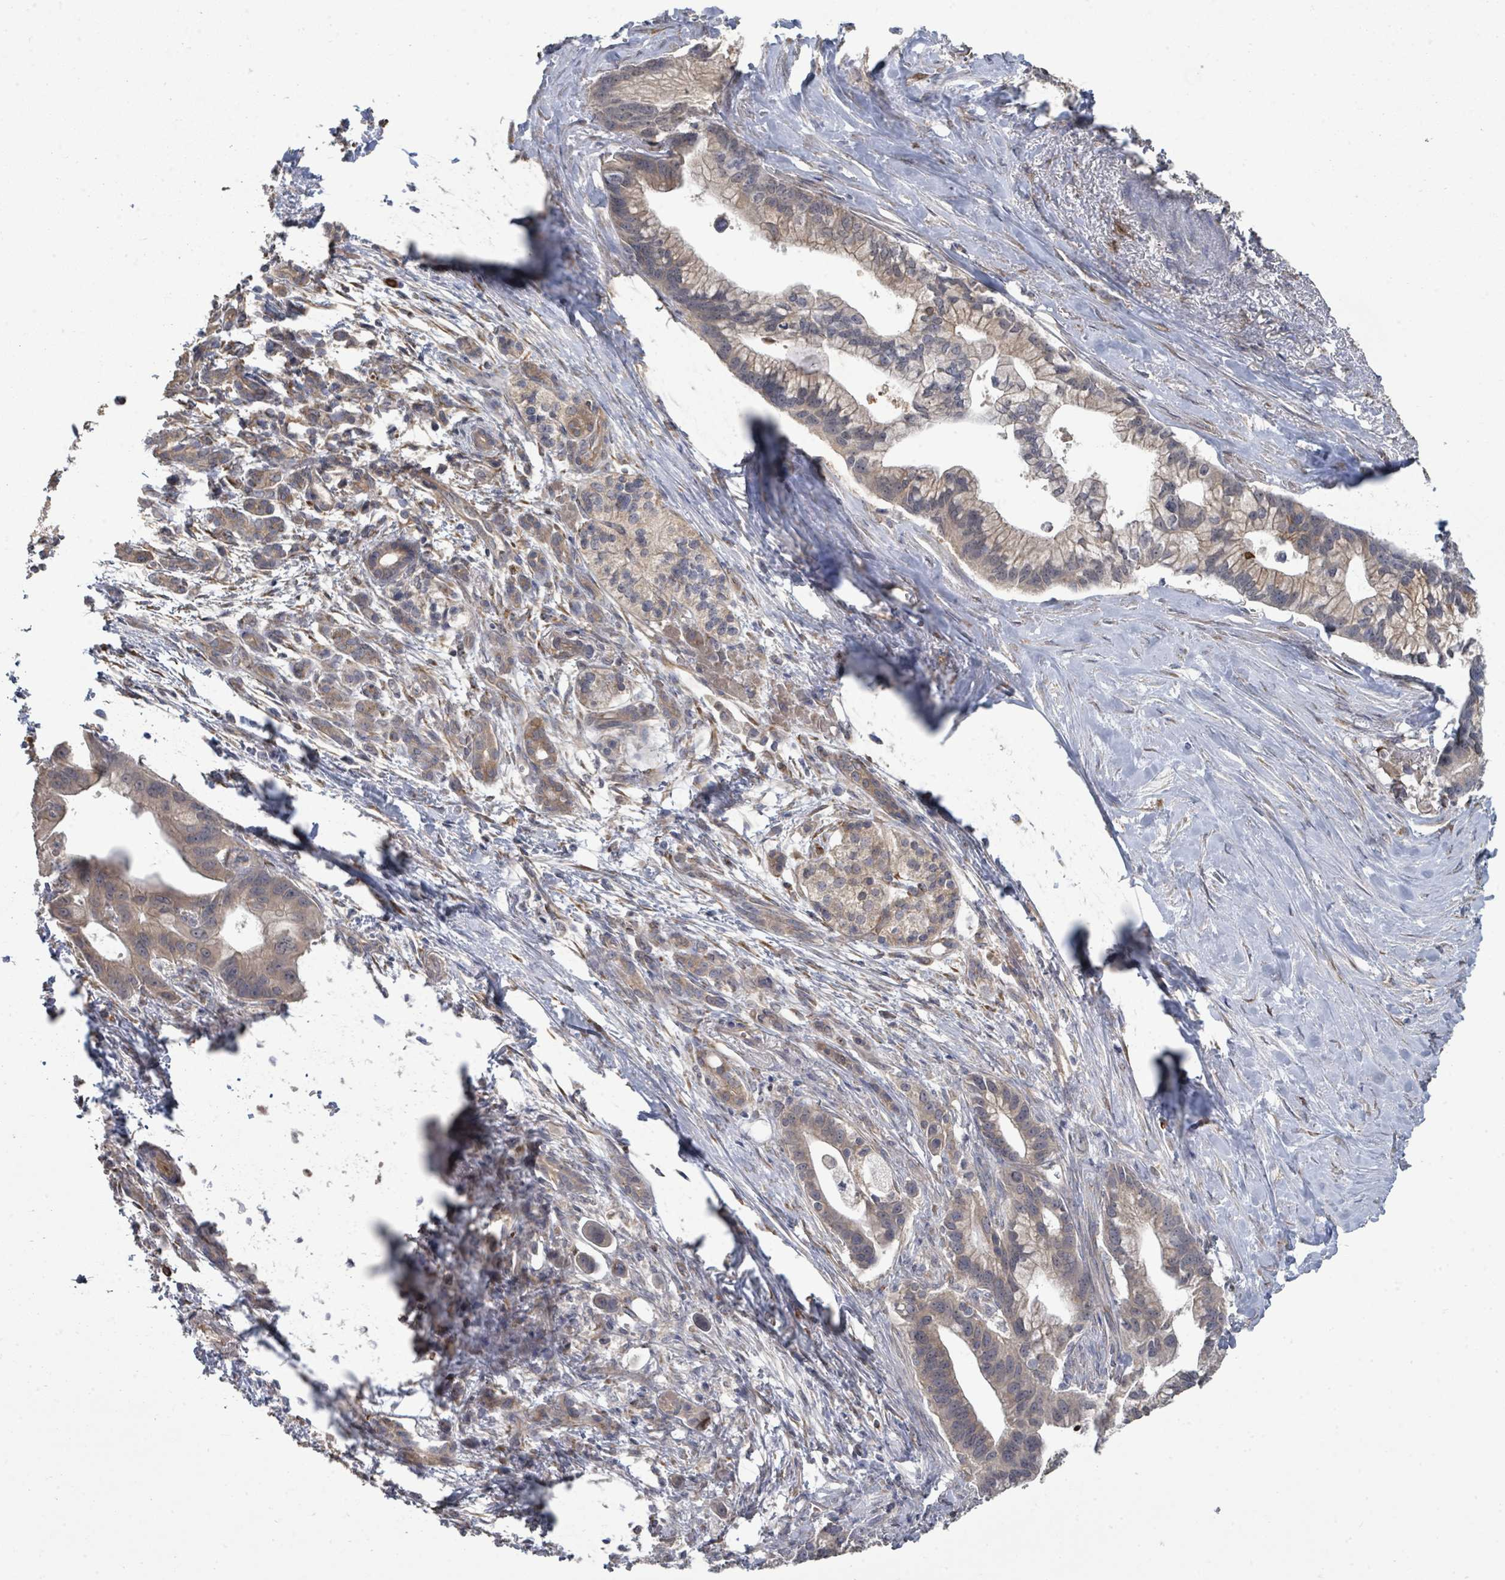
{"staining": {"intensity": "weak", "quantity": "25%-75%", "location": "cytoplasmic/membranous"}, "tissue": "pancreatic cancer", "cell_type": "Tumor cells", "image_type": "cancer", "snomed": [{"axis": "morphology", "description": "Adenocarcinoma, NOS"}, {"axis": "topography", "description": "Pancreas"}], "caption": "Immunohistochemical staining of human pancreatic cancer displays low levels of weak cytoplasmic/membranous protein positivity in approximately 25%-75% of tumor cells.", "gene": "SLC9A7", "patient": {"sex": "male", "age": 68}}